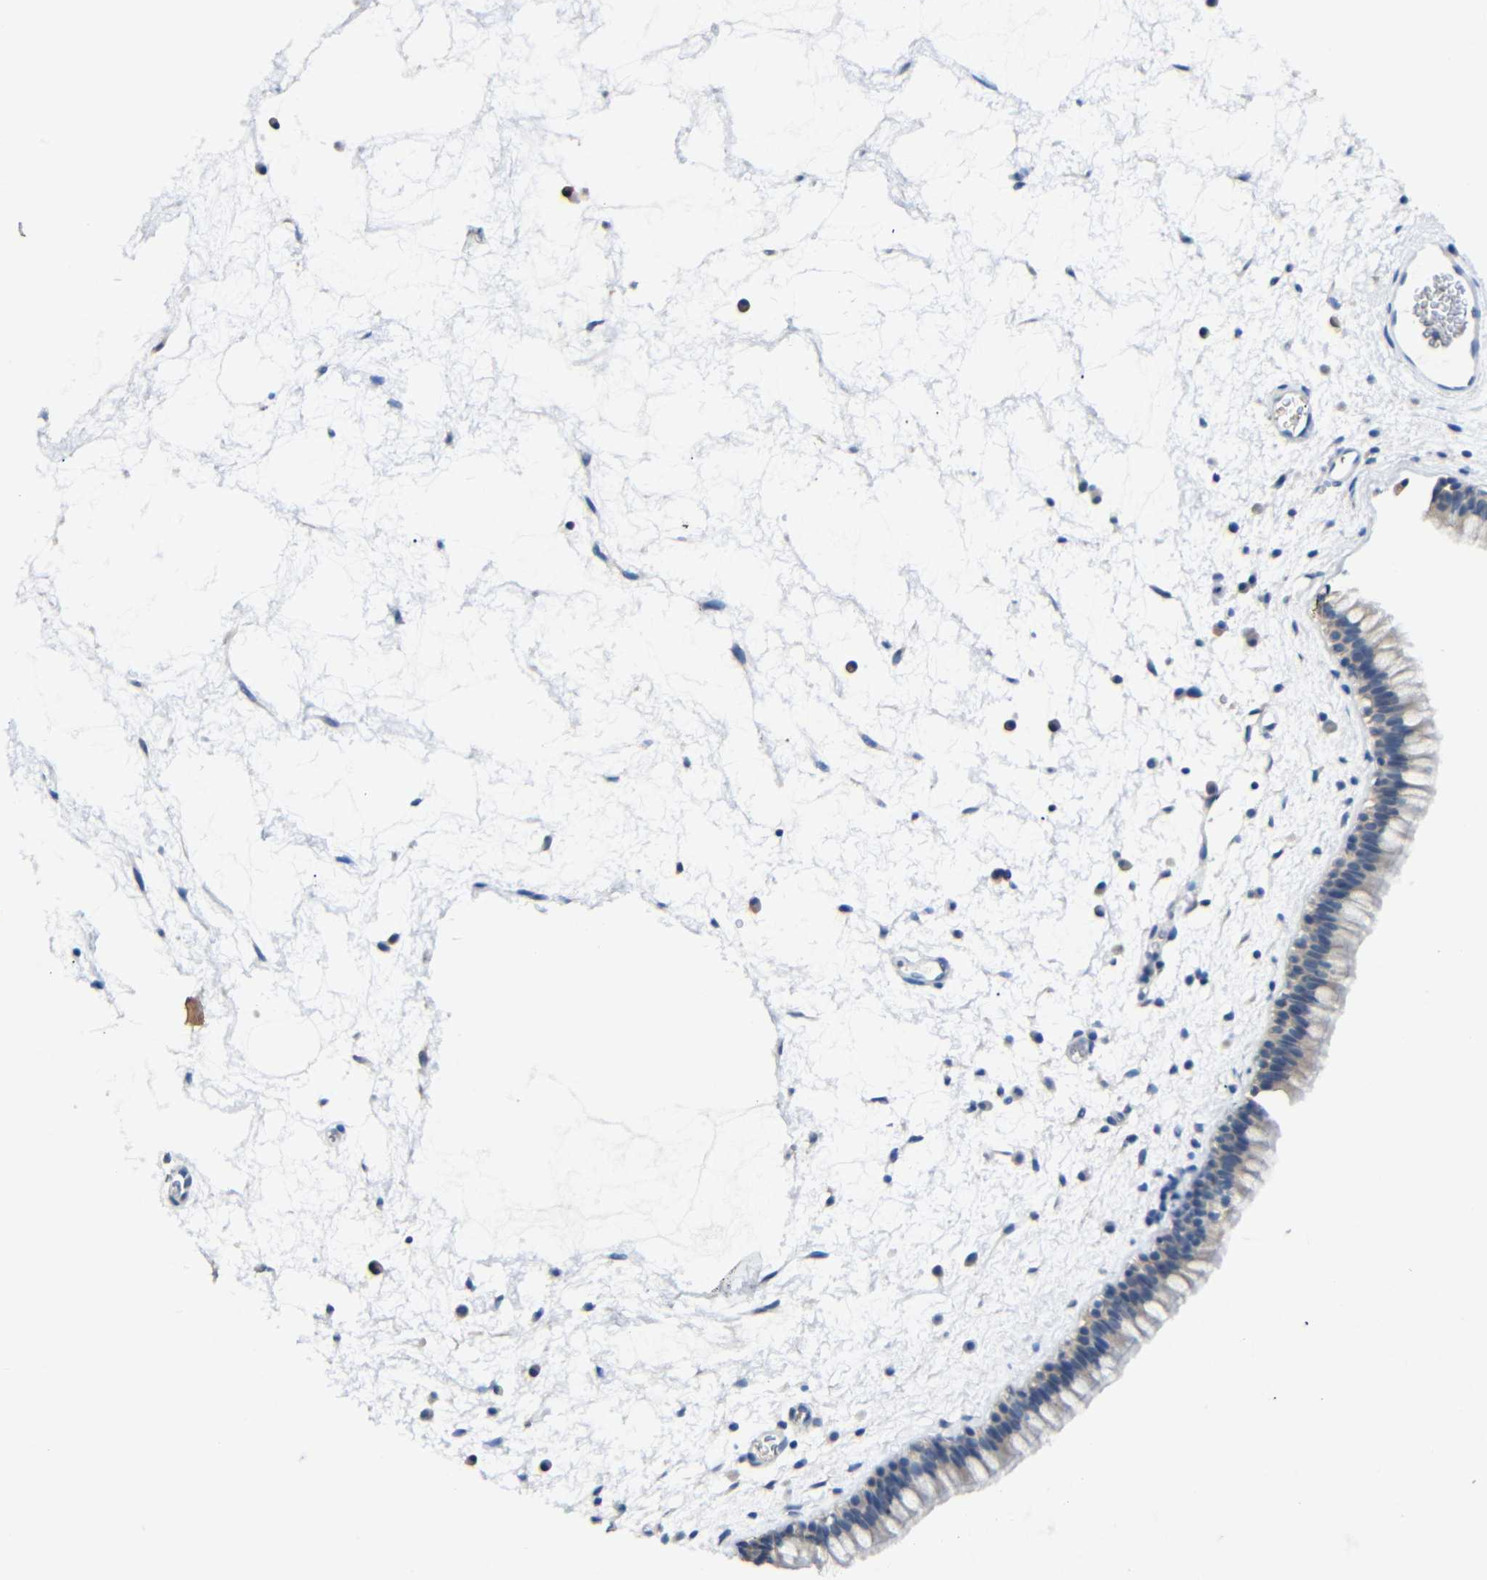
{"staining": {"intensity": "weak", "quantity": ">75%", "location": "cytoplasmic/membranous"}, "tissue": "nasopharynx", "cell_type": "Respiratory epithelial cells", "image_type": "normal", "snomed": [{"axis": "morphology", "description": "Normal tissue, NOS"}, {"axis": "morphology", "description": "Inflammation, NOS"}, {"axis": "topography", "description": "Nasopharynx"}], "caption": "Immunohistochemical staining of benign human nasopharynx reveals >75% levels of weak cytoplasmic/membranous protein staining in approximately >75% of respiratory epithelial cells.", "gene": "HNF1A", "patient": {"sex": "male", "age": 48}}